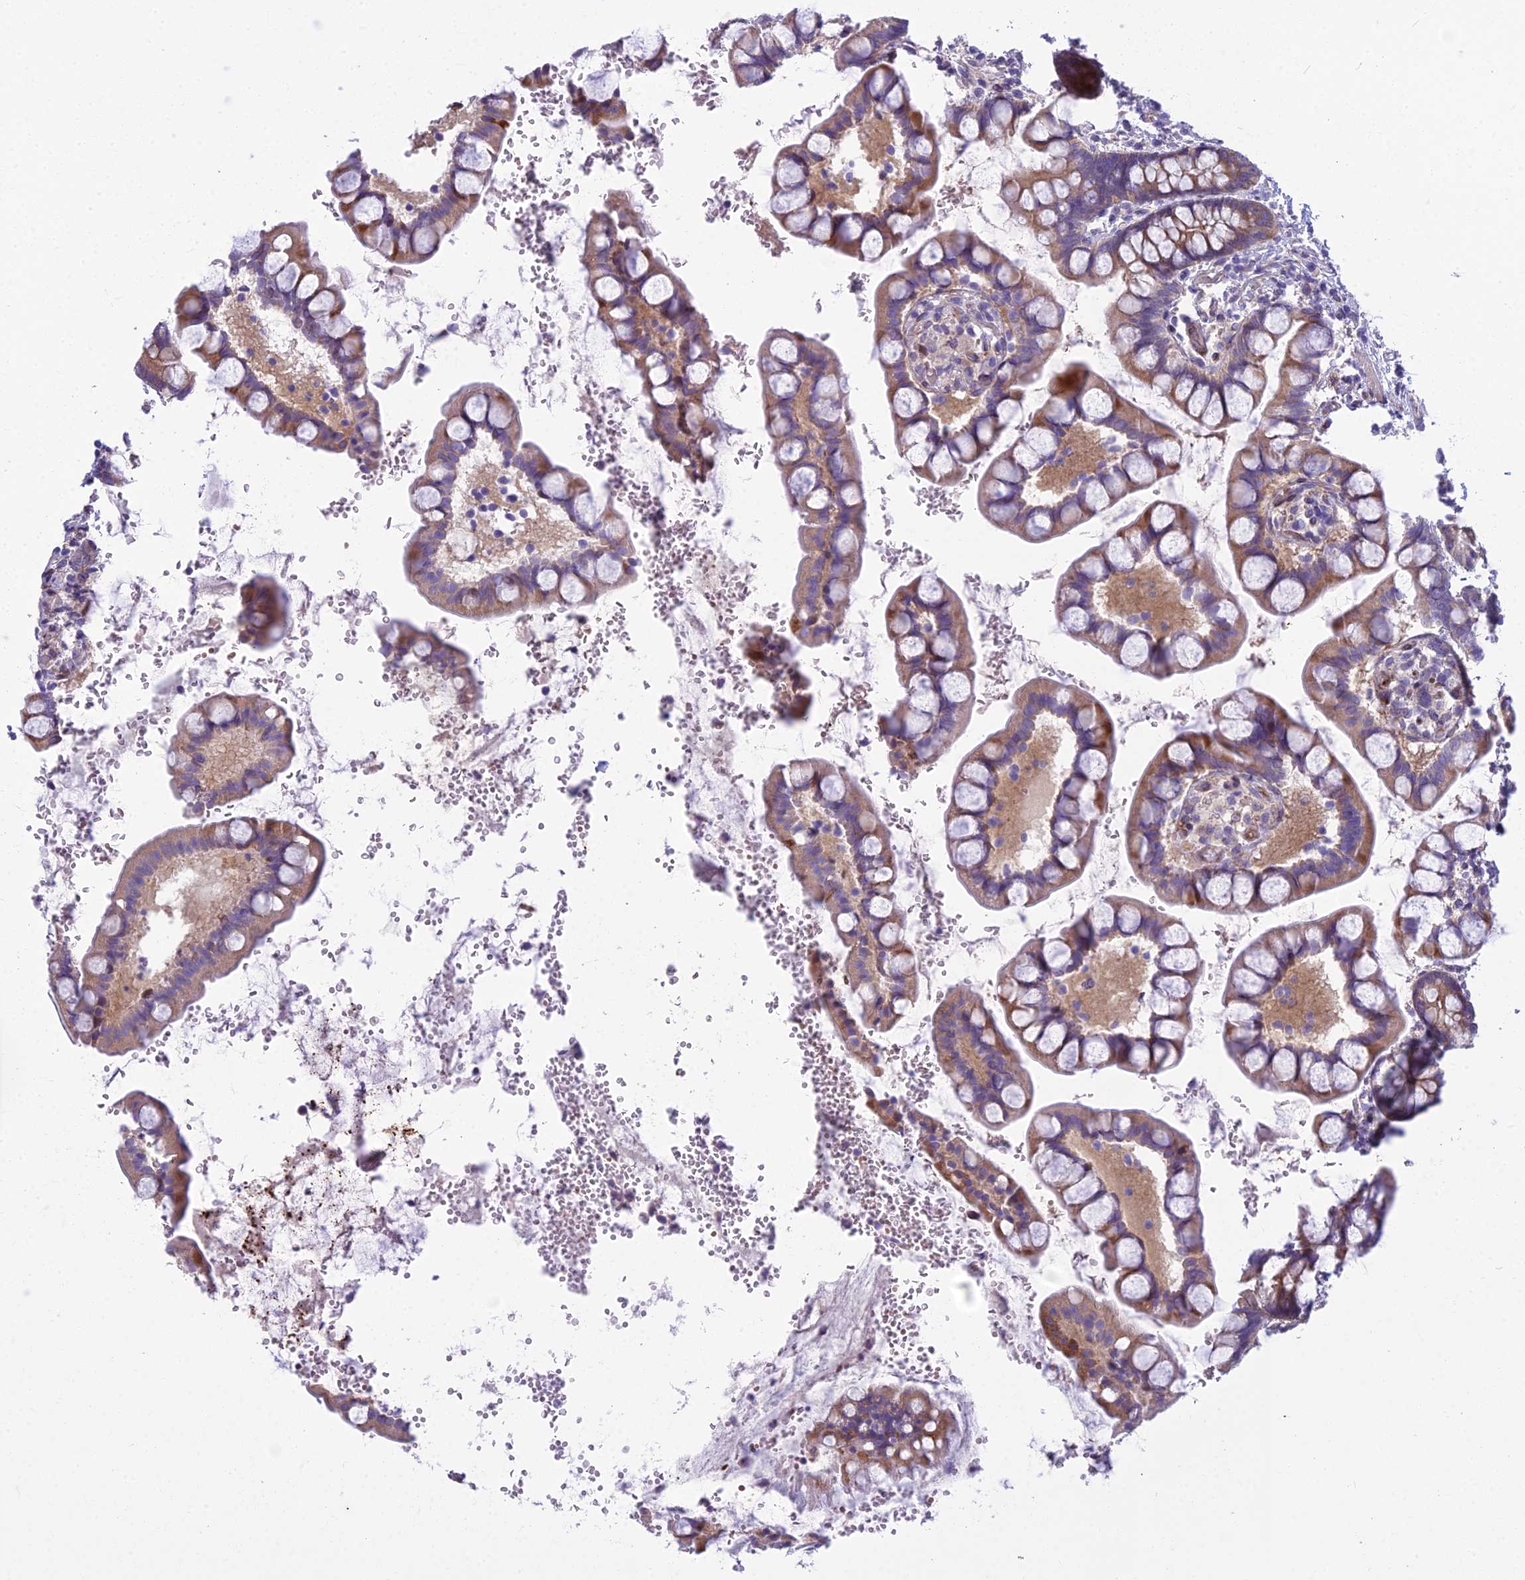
{"staining": {"intensity": "moderate", "quantity": ">75%", "location": "cytoplasmic/membranous"}, "tissue": "small intestine", "cell_type": "Glandular cells", "image_type": "normal", "snomed": [{"axis": "morphology", "description": "Normal tissue, NOS"}, {"axis": "topography", "description": "Small intestine"}], "caption": "Normal small intestine displays moderate cytoplasmic/membranous staining in approximately >75% of glandular cells The protein of interest is shown in brown color, while the nuclei are stained blue..", "gene": "PCDHB14", "patient": {"sex": "male", "age": 52}}